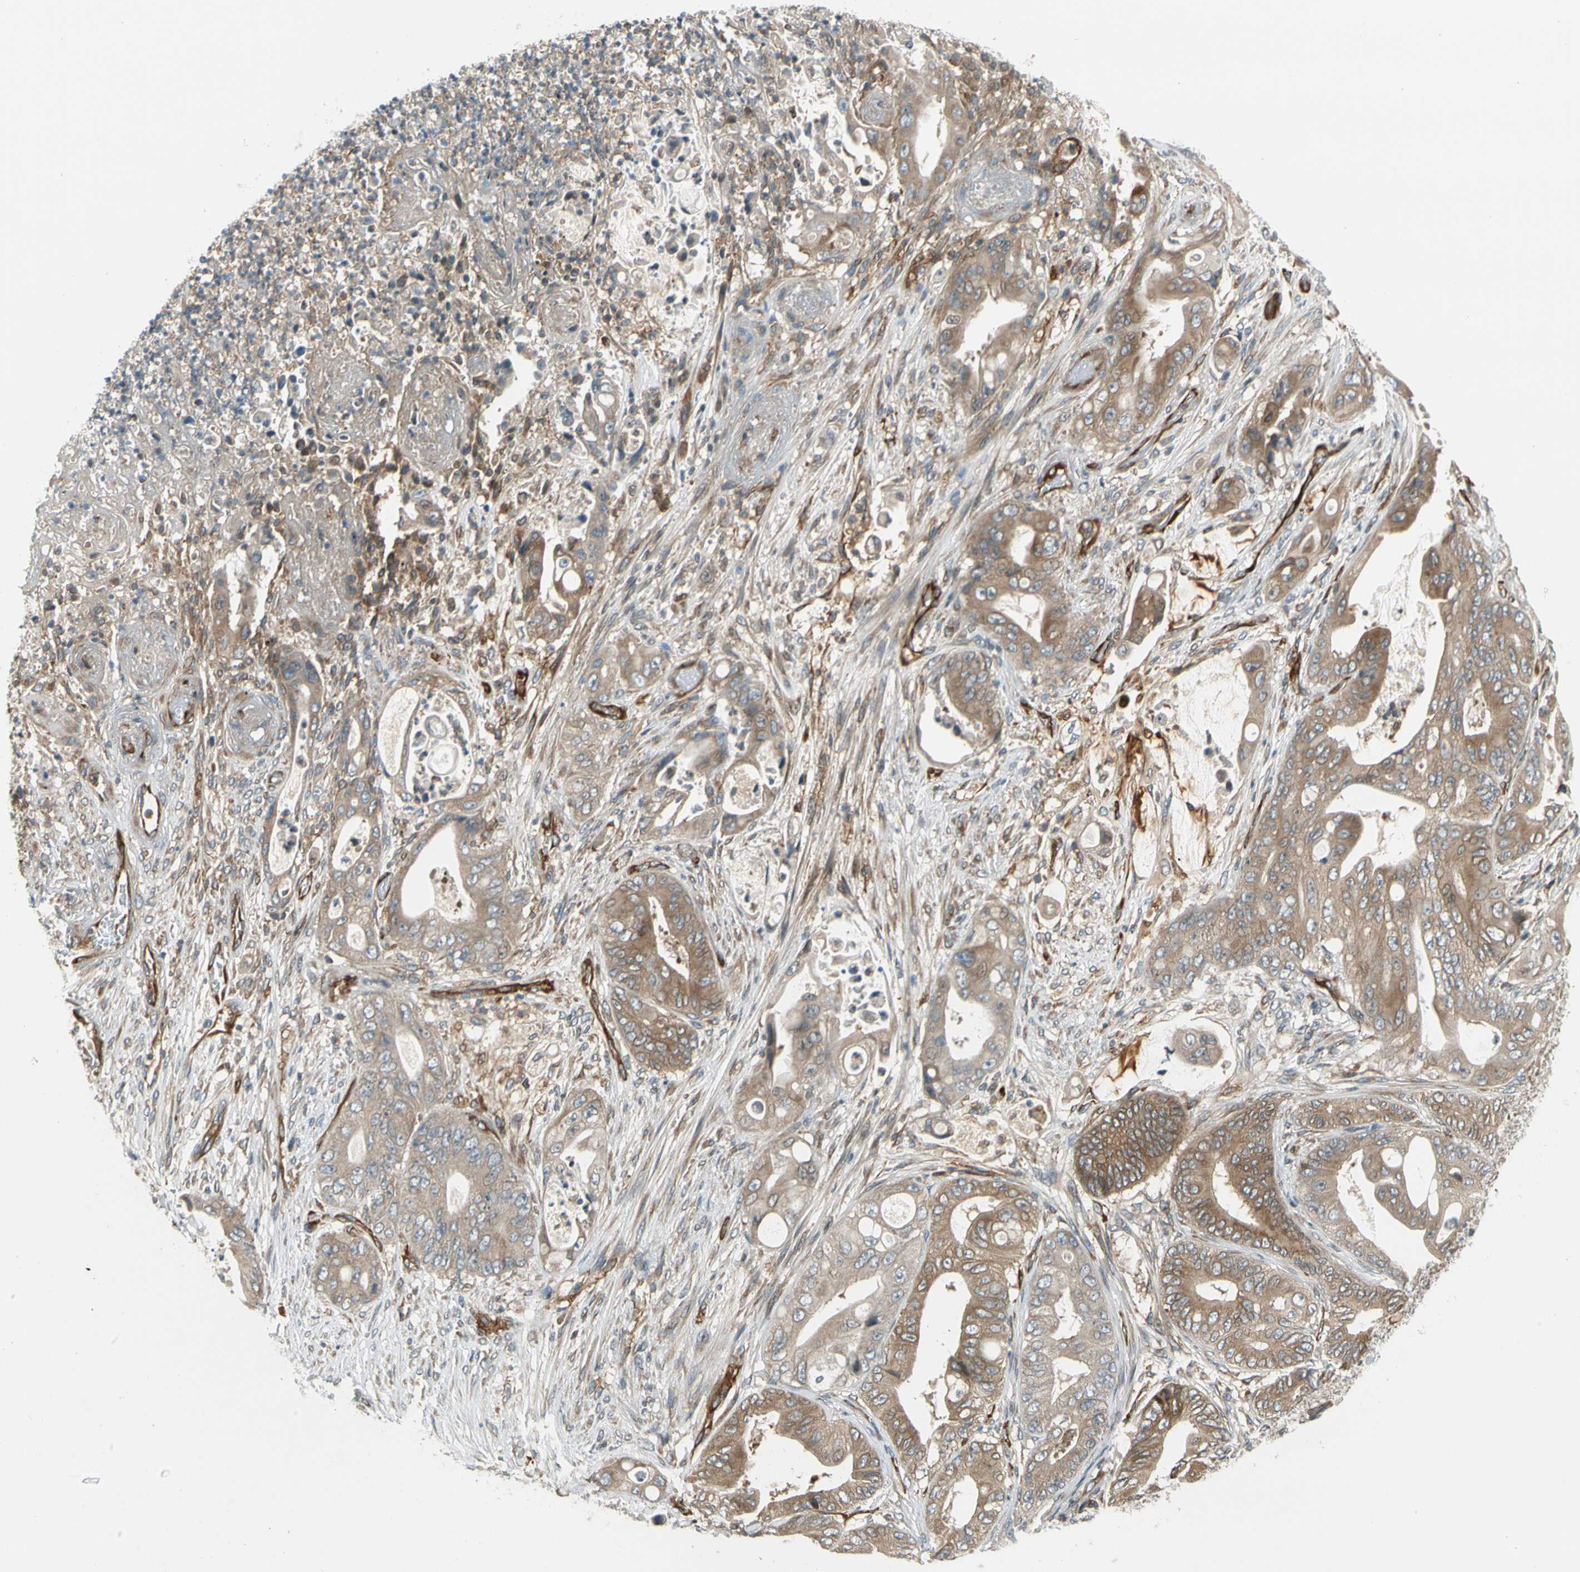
{"staining": {"intensity": "moderate", "quantity": ">75%", "location": "cytoplasmic/membranous"}, "tissue": "stomach cancer", "cell_type": "Tumor cells", "image_type": "cancer", "snomed": [{"axis": "morphology", "description": "Adenocarcinoma, NOS"}, {"axis": "topography", "description": "Stomach"}], "caption": "The histopathology image demonstrates a brown stain indicating the presence of a protein in the cytoplasmic/membranous of tumor cells in stomach adenocarcinoma.", "gene": "TRIO", "patient": {"sex": "female", "age": 73}}